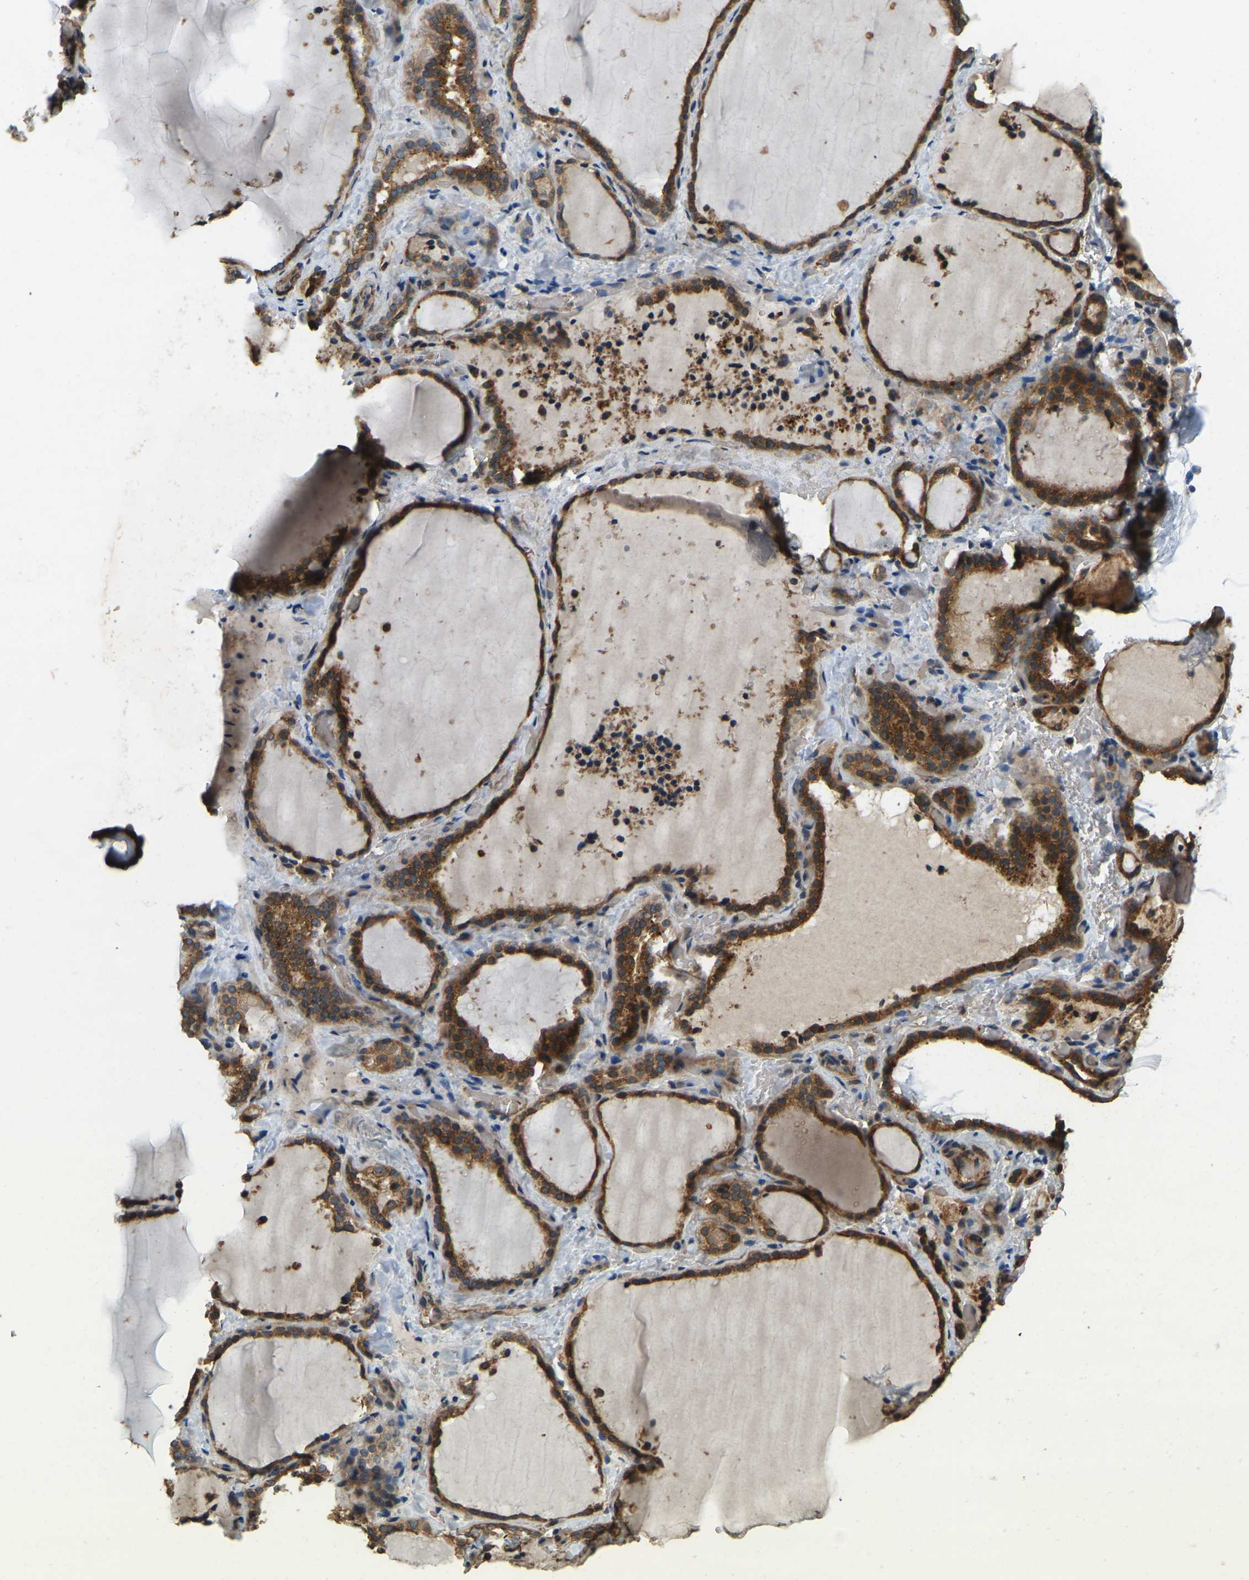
{"staining": {"intensity": "strong", "quantity": ">75%", "location": "cytoplasmic/membranous"}, "tissue": "thyroid gland", "cell_type": "Glandular cells", "image_type": "normal", "snomed": [{"axis": "morphology", "description": "Normal tissue, NOS"}, {"axis": "topography", "description": "Thyroid gland"}], "caption": "Immunohistochemistry micrograph of unremarkable thyroid gland: thyroid gland stained using immunohistochemistry demonstrates high levels of strong protein expression localized specifically in the cytoplasmic/membranous of glandular cells, appearing as a cytoplasmic/membranous brown color.", "gene": "ERGIC1", "patient": {"sex": "female", "age": 22}}